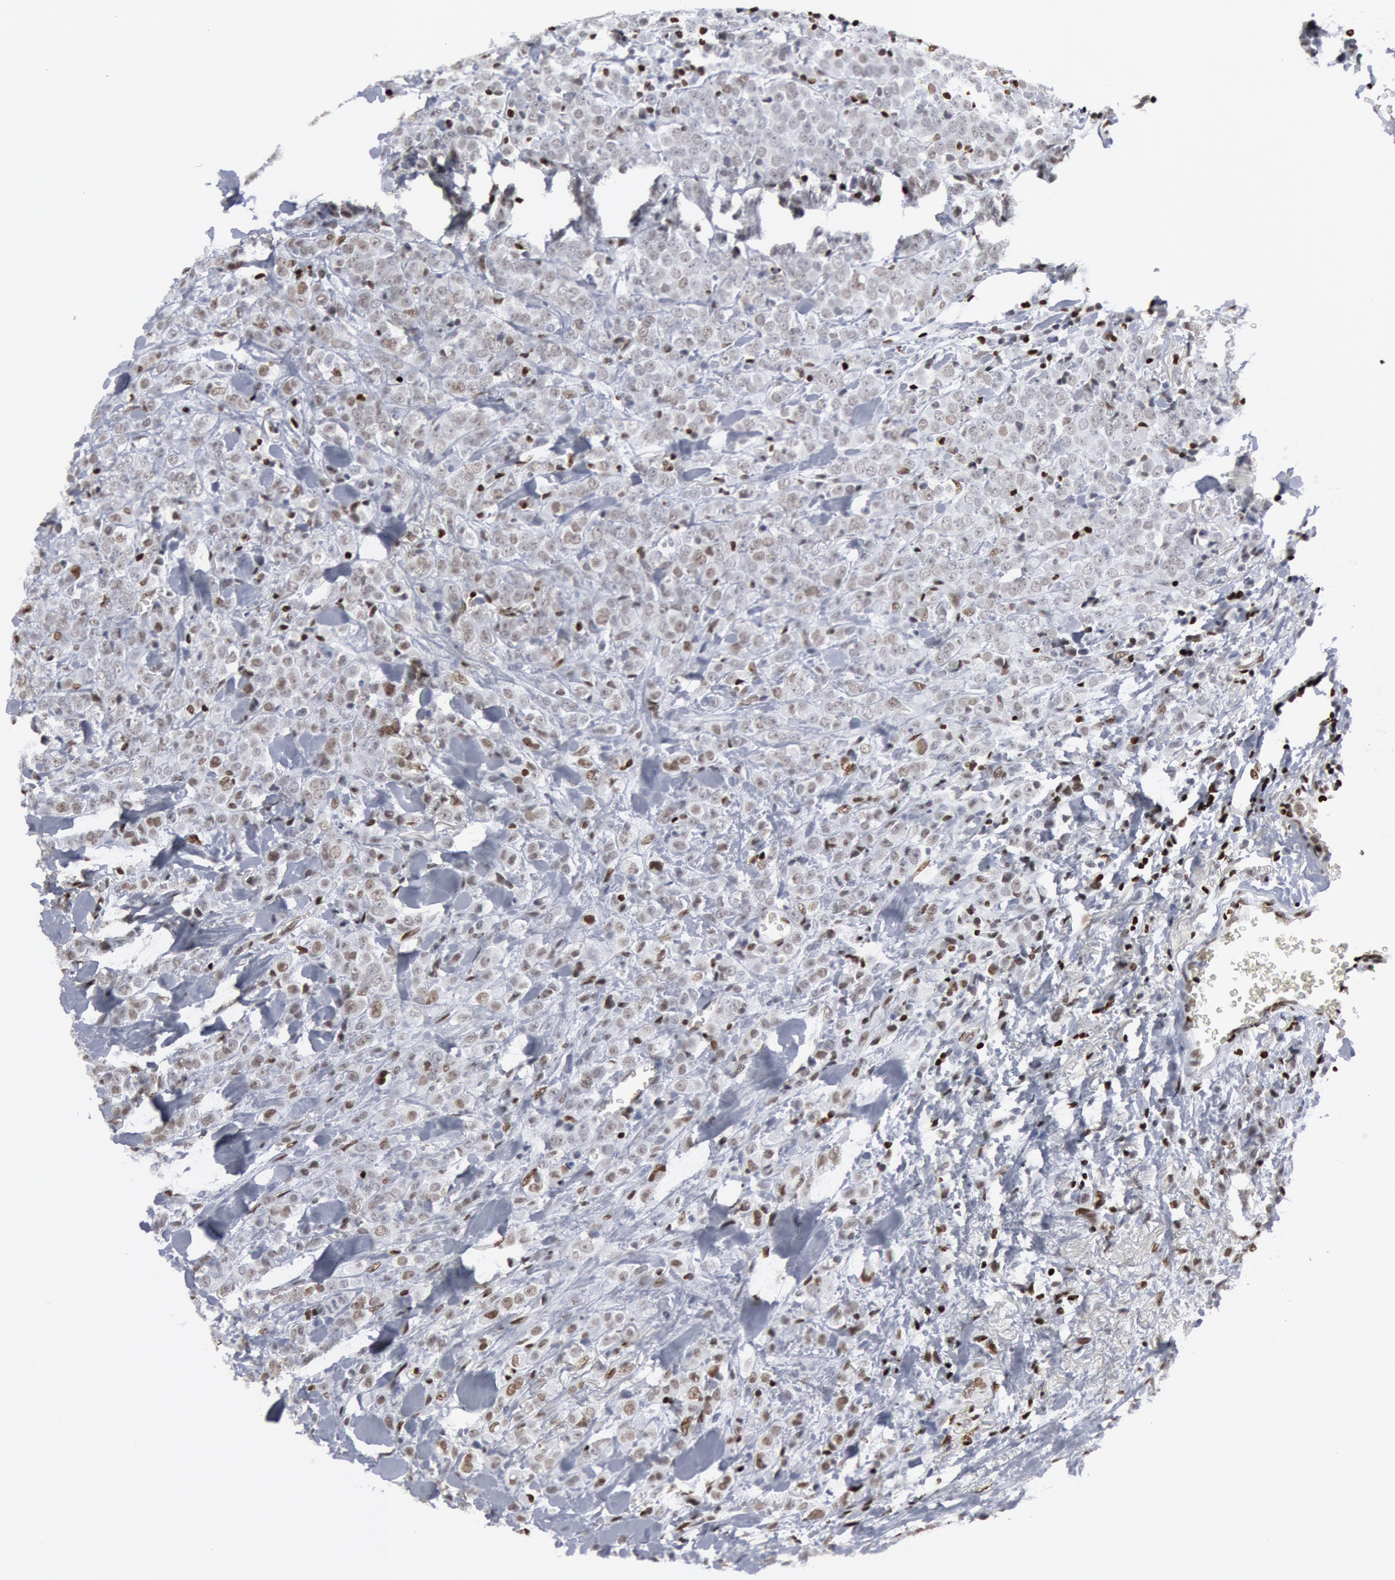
{"staining": {"intensity": "weak", "quantity": "<25%", "location": "nuclear"}, "tissue": "breast cancer", "cell_type": "Tumor cells", "image_type": "cancer", "snomed": [{"axis": "morphology", "description": "Lobular carcinoma"}, {"axis": "topography", "description": "Breast"}], "caption": "The image demonstrates no significant positivity in tumor cells of breast cancer (lobular carcinoma). The staining is performed using DAB brown chromogen with nuclei counter-stained in using hematoxylin.", "gene": "MECP2", "patient": {"sex": "female", "age": 57}}